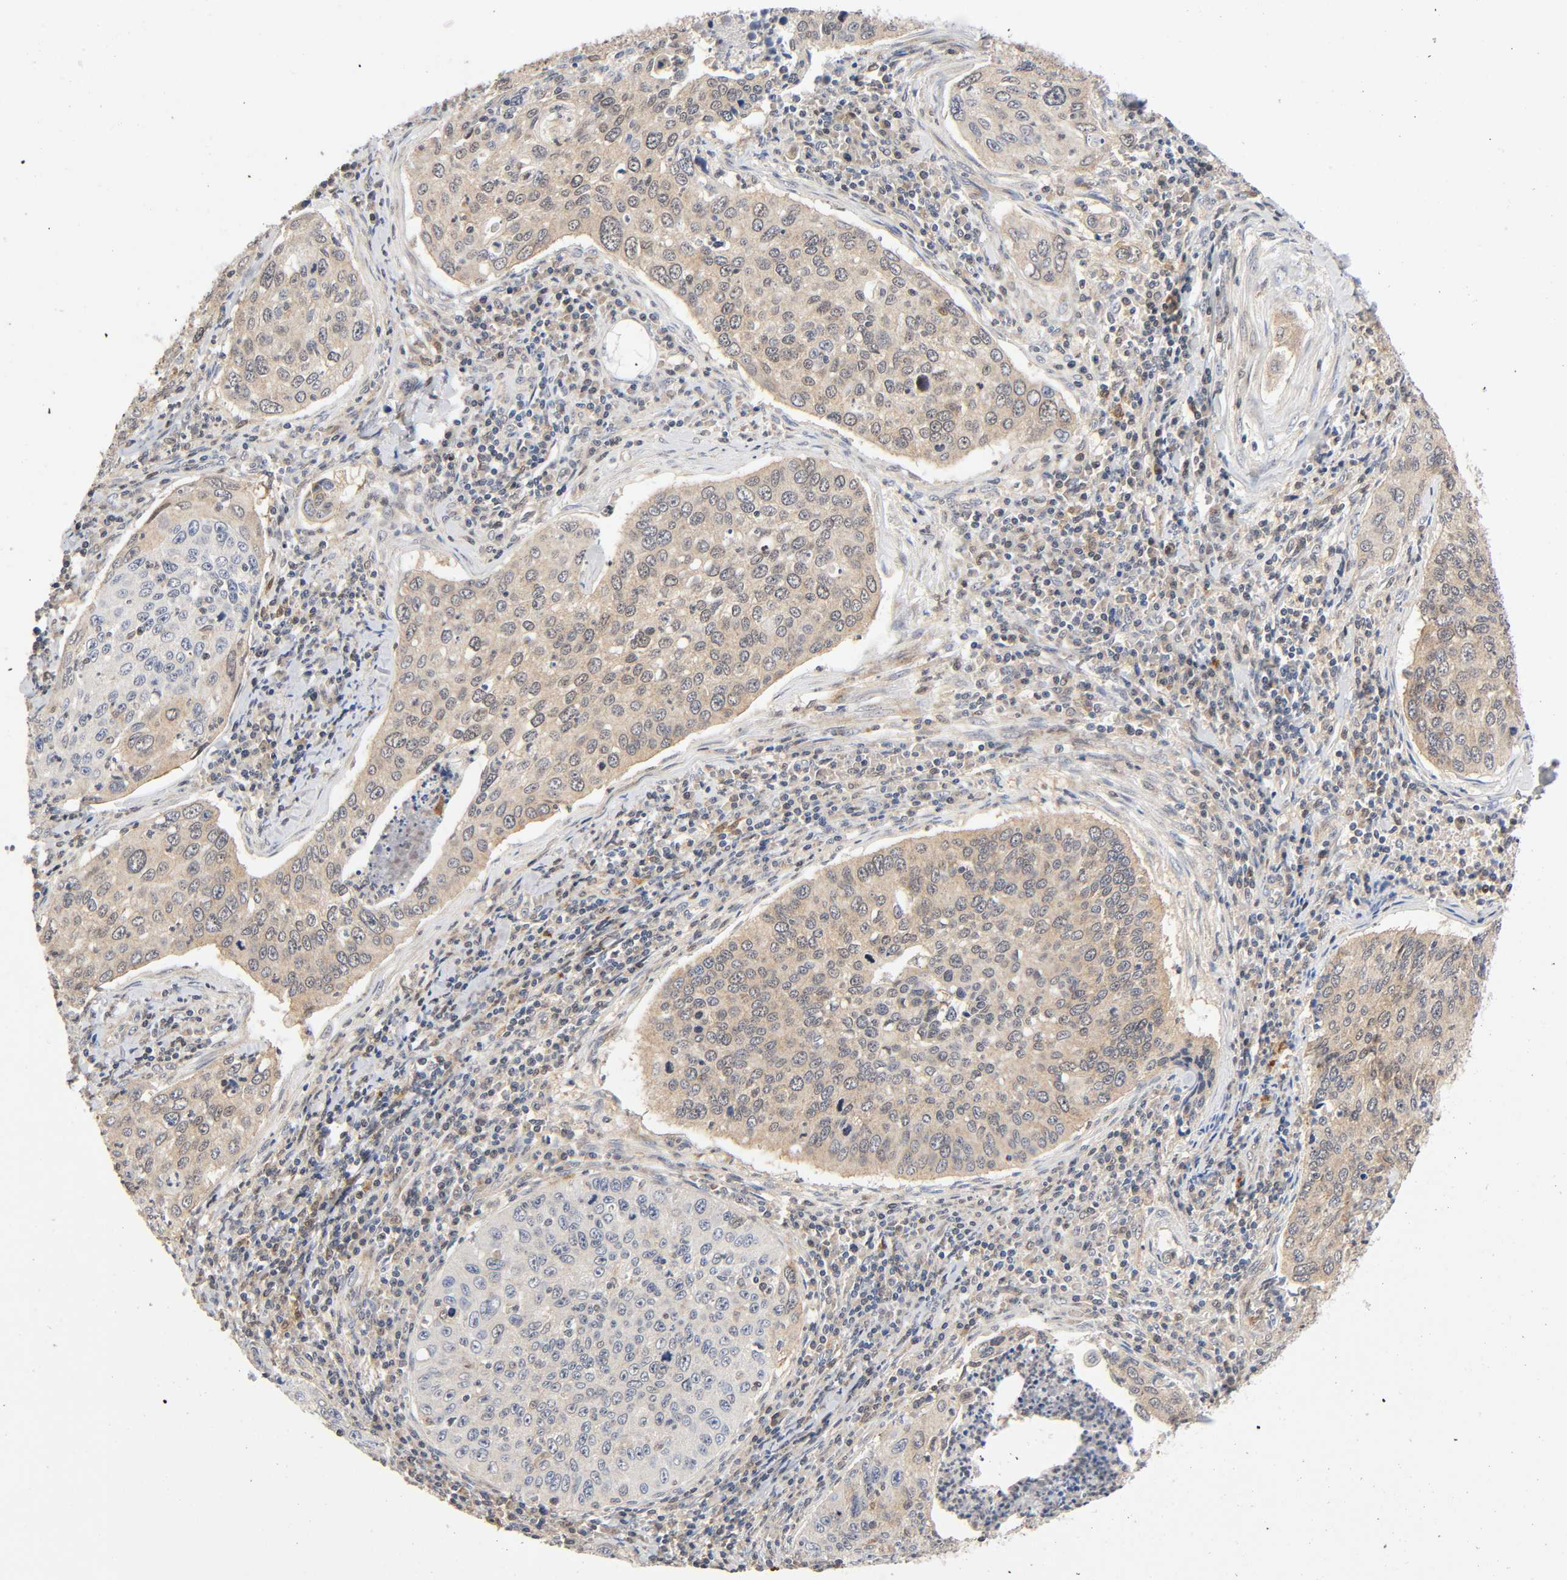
{"staining": {"intensity": "weak", "quantity": ">75%", "location": "cytoplasmic/membranous"}, "tissue": "cervical cancer", "cell_type": "Tumor cells", "image_type": "cancer", "snomed": [{"axis": "morphology", "description": "Squamous cell carcinoma, NOS"}, {"axis": "topography", "description": "Cervix"}], "caption": "Immunohistochemistry (IHC) (DAB) staining of human cervical squamous cell carcinoma displays weak cytoplasmic/membranous protein expression in about >75% of tumor cells. The staining was performed using DAB (3,3'-diaminobenzidine), with brown indicating positive protein expression. Nuclei are stained blue with hematoxylin.", "gene": "CASP9", "patient": {"sex": "female", "age": 53}}